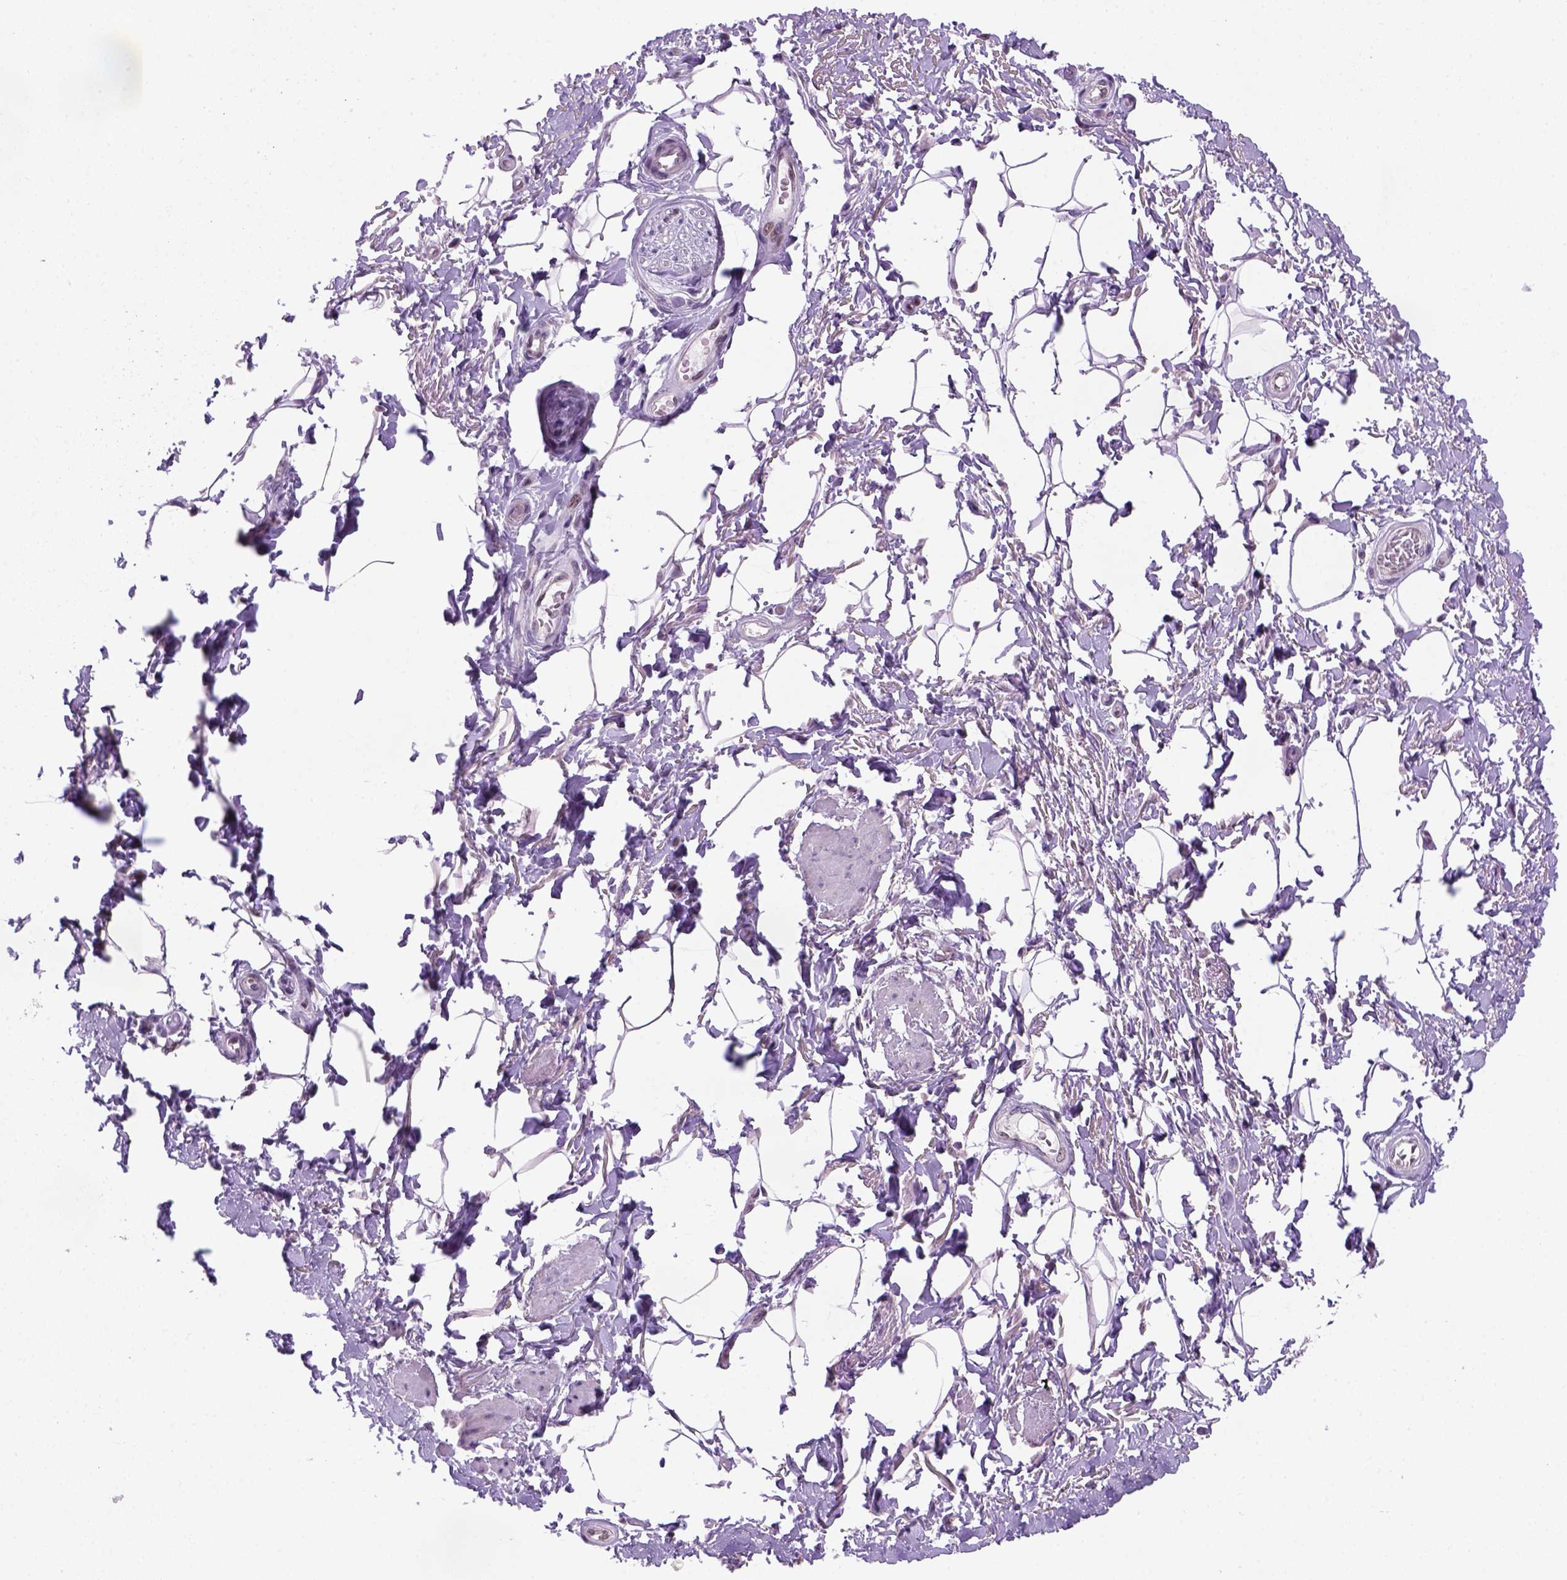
{"staining": {"intensity": "negative", "quantity": "none", "location": "none"}, "tissue": "adipose tissue", "cell_type": "Adipocytes", "image_type": "normal", "snomed": [{"axis": "morphology", "description": "Normal tissue, NOS"}, {"axis": "topography", "description": "Peripheral nerve tissue"}], "caption": "An image of adipose tissue stained for a protein displays no brown staining in adipocytes.", "gene": "MGMT", "patient": {"sex": "male", "age": 51}}